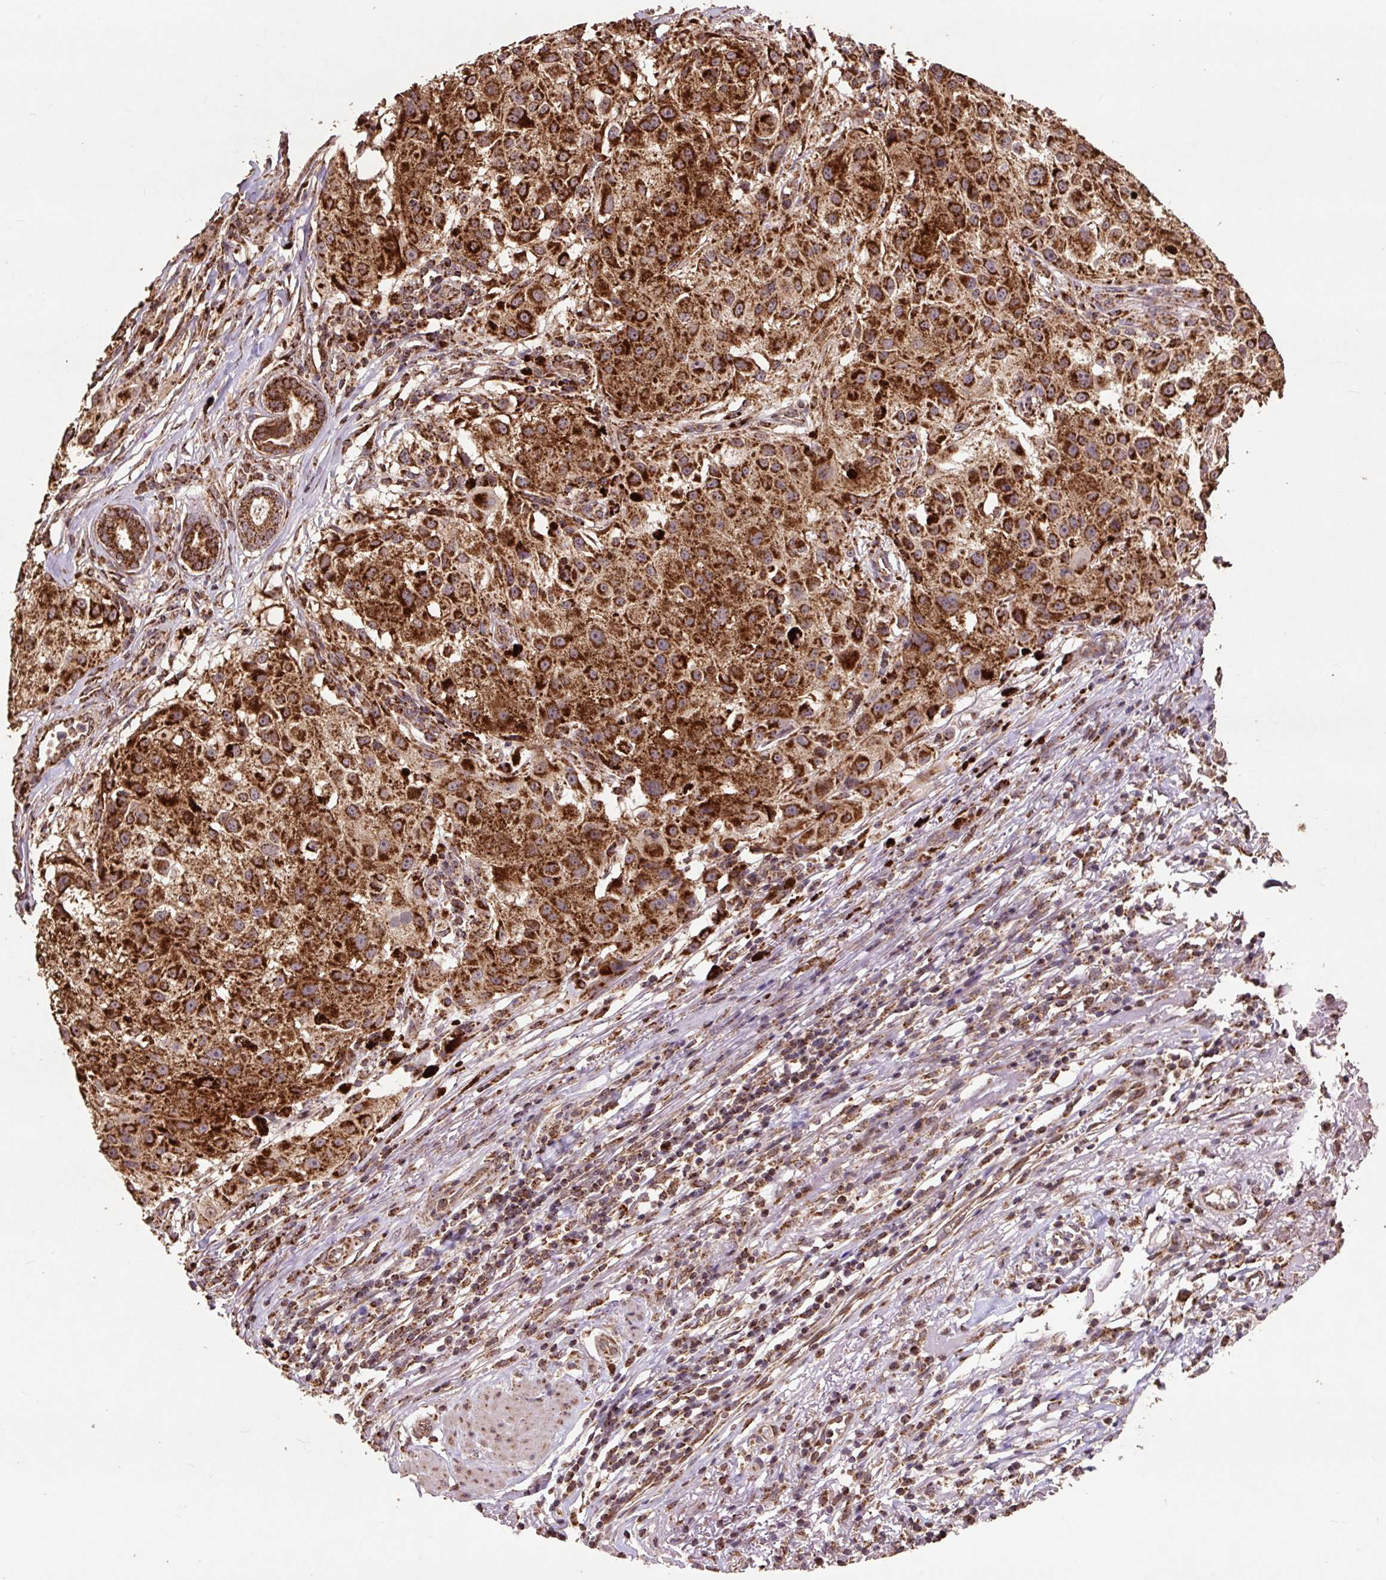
{"staining": {"intensity": "strong", "quantity": ">75%", "location": "cytoplasmic/membranous"}, "tissue": "melanoma", "cell_type": "Tumor cells", "image_type": "cancer", "snomed": [{"axis": "morphology", "description": "Necrosis, NOS"}, {"axis": "morphology", "description": "Malignant melanoma, NOS"}, {"axis": "topography", "description": "Skin"}], "caption": "Brown immunohistochemical staining in malignant melanoma exhibits strong cytoplasmic/membranous expression in about >75% of tumor cells.", "gene": "ATP5F1A", "patient": {"sex": "female", "age": 87}}